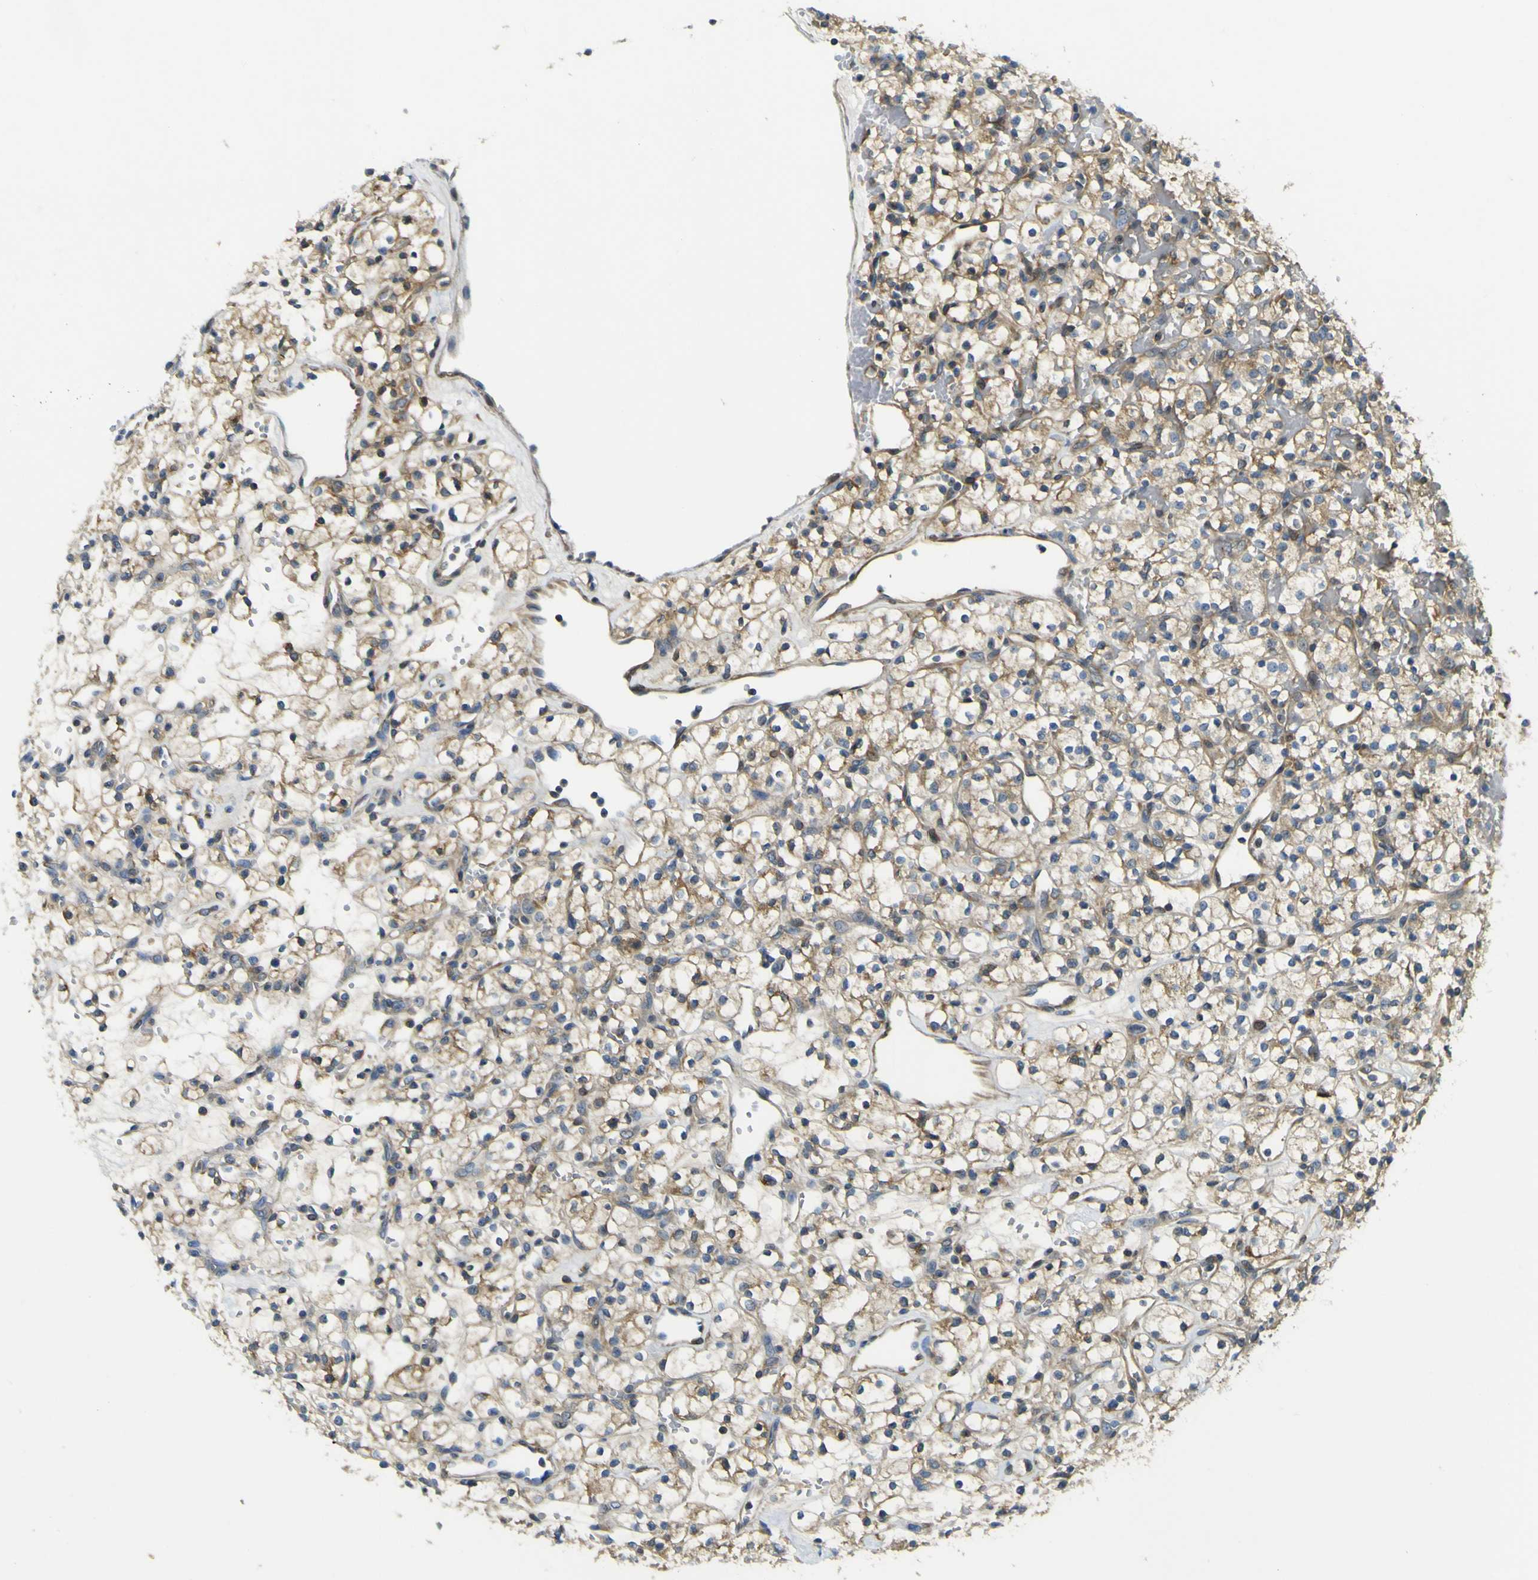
{"staining": {"intensity": "moderate", "quantity": ">75%", "location": "cytoplasmic/membranous"}, "tissue": "renal cancer", "cell_type": "Tumor cells", "image_type": "cancer", "snomed": [{"axis": "morphology", "description": "Adenocarcinoma, NOS"}, {"axis": "topography", "description": "Kidney"}], "caption": "Brown immunohistochemical staining in human renal adenocarcinoma displays moderate cytoplasmic/membranous expression in about >75% of tumor cells.", "gene": "EML2", "patient": {"sex": "female", "age": 60}}